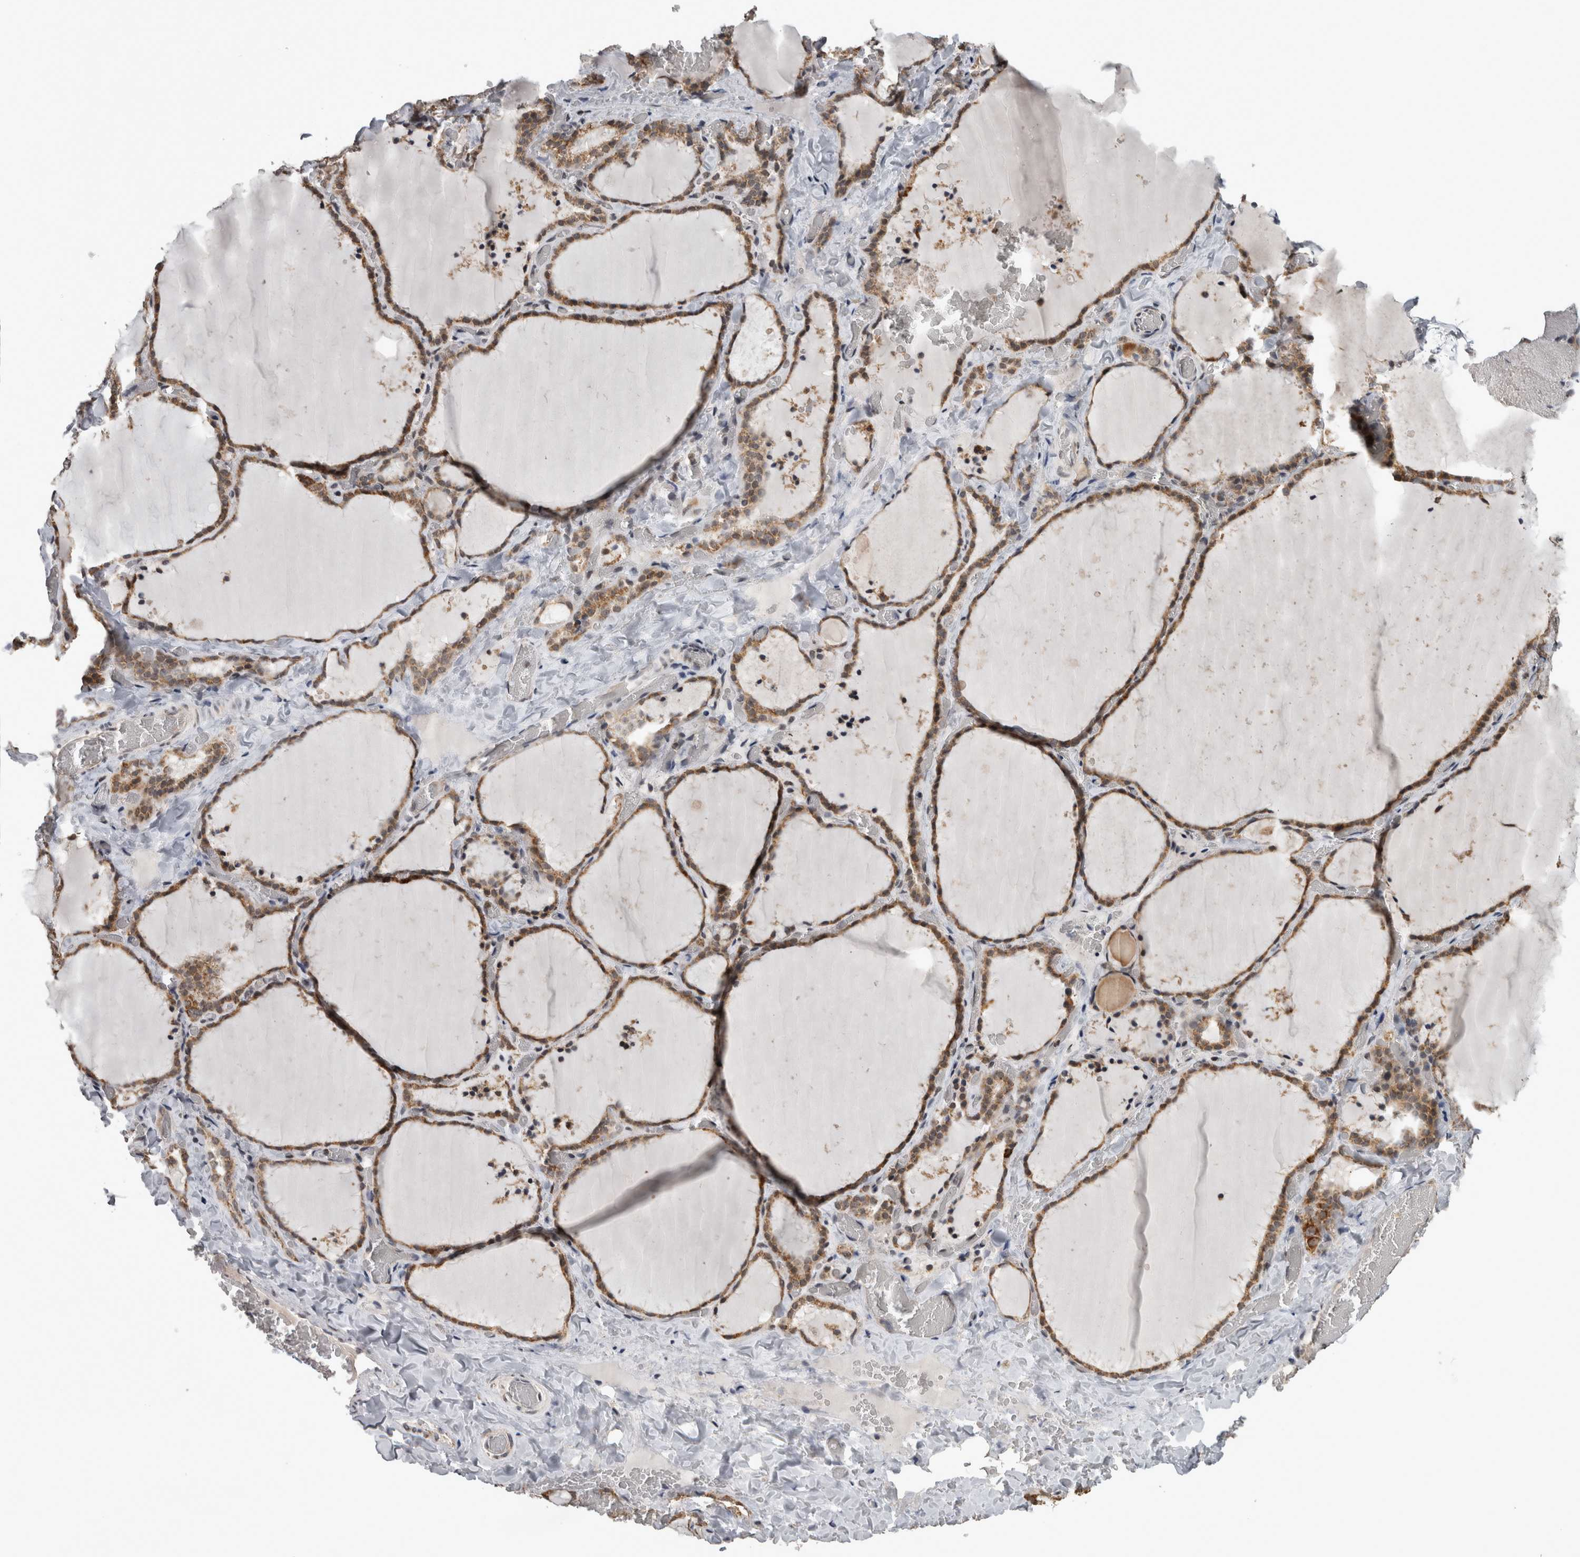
{"staining": {"intensity": "moderate", "quantity": ">75%", "location": "cytoplasmic/membranous"}, "tissue": "thyroid gland", "cell_type": "Glandular cells", "image_type": "normal", "snomed": [{"axis": "morphology", "description": "Normal tissue, NOS"}, {"axis": "topography", "description": "Thyroid gland"}], "caption": "Protein staining exhibits moderate cytoplasmic/membranous staining in about >75% of glandular cells in unremarkable thyroid gland.", "gene": "OR2K2", "patient": {"sex": "female", "age": 22}}